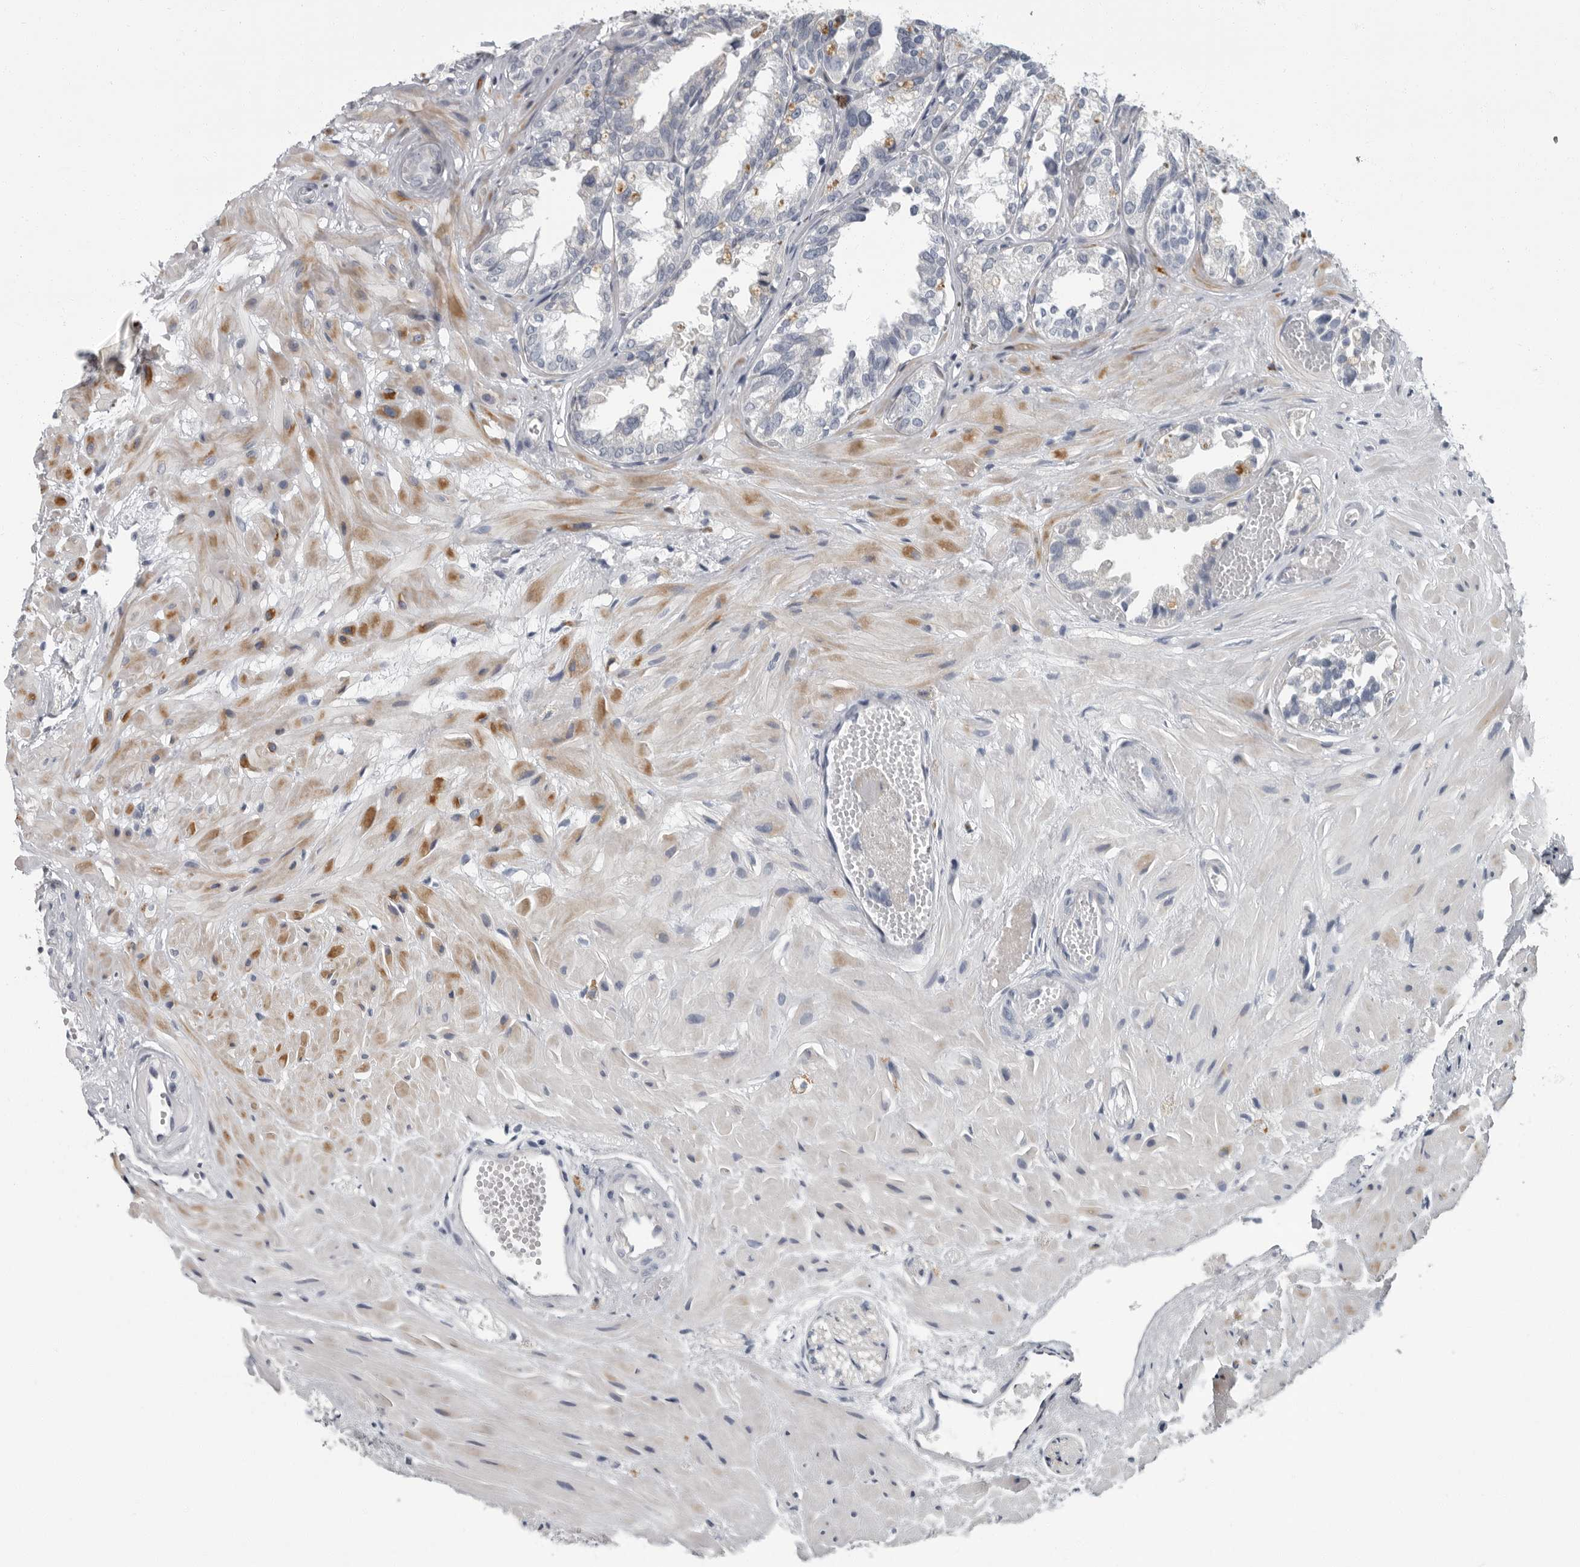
{"staining": {"intensity": "negative", "quantity": "none", "location": "none"}, "tissue": "seminal vesicle", "cell_type": "Glandular cells", "image_type": "normal", "snomed": [{"axis": "morphology", "description": "Normal tissue, NOS"}, {"axis": "topography", "description": "Prostate"}, {"axis": "topography", "description": "Seminal veicle"}], "caption": "Micrograph shows no protein staining in glandular cells of unremarkable seminal vesicle.", "gene": "SLC25A39", "patient": {"sex": "male", "age": 51}}